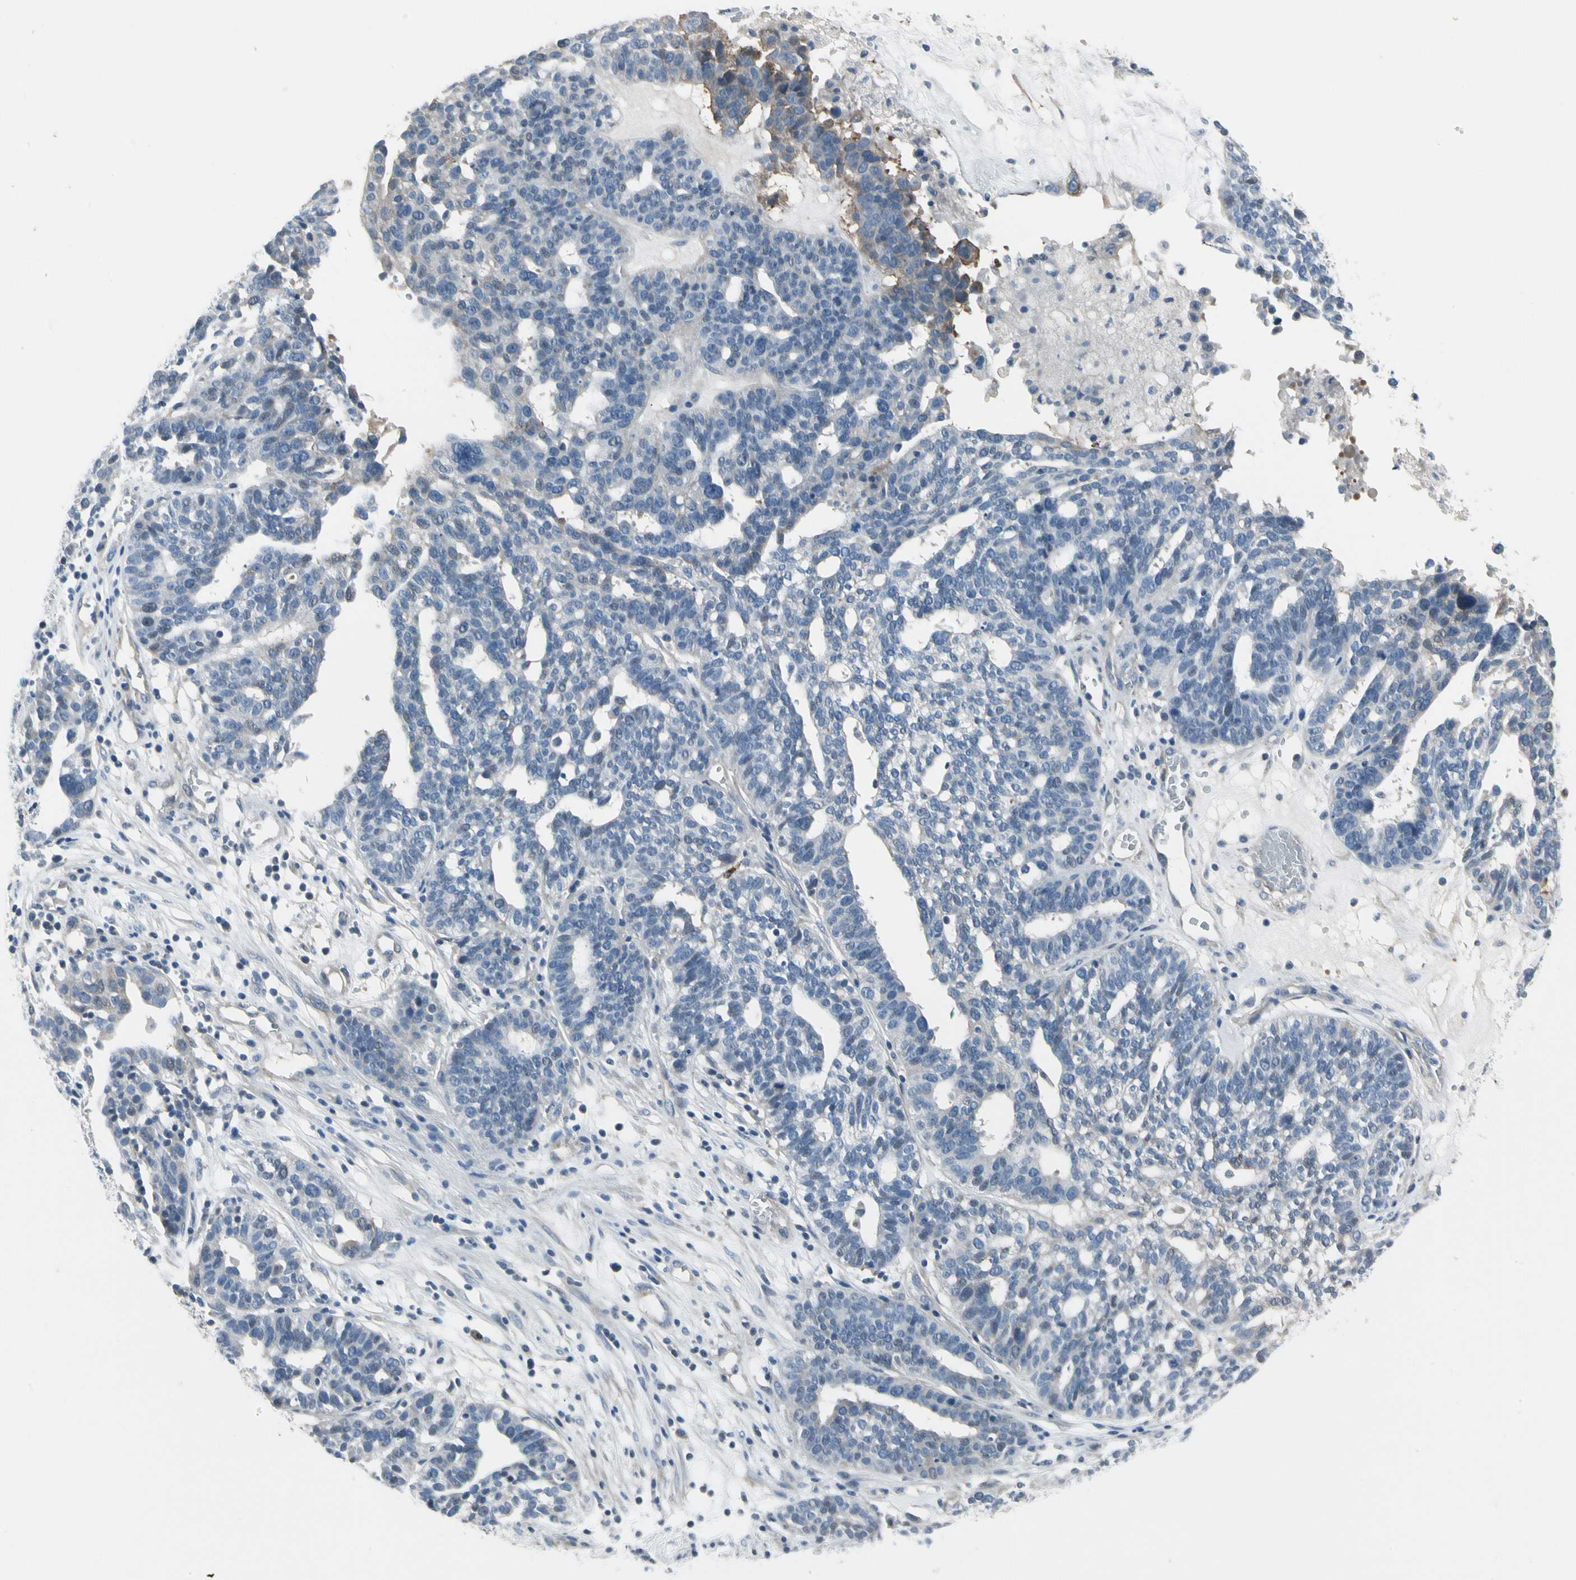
{"staining": {"intensity": "negative", "quantity": "none", "location": "none"}, "tissue": "ovarian cancer", "cell_type": "Tumor cells", "image_type": "cancer", "snomed": [{"axis": "morphology", "description": "Cystadenocarcinoma, serous, NOS"}, {"axis": "topography", "description": "Ovary"}], "caption": "DAB immunohistochemical staining of serous cystadenocarcinoma (ovarian) displays no significant staining in tumor cells.", "gene": "PIGR", "patient": {"sex": "female", "age": 59}}